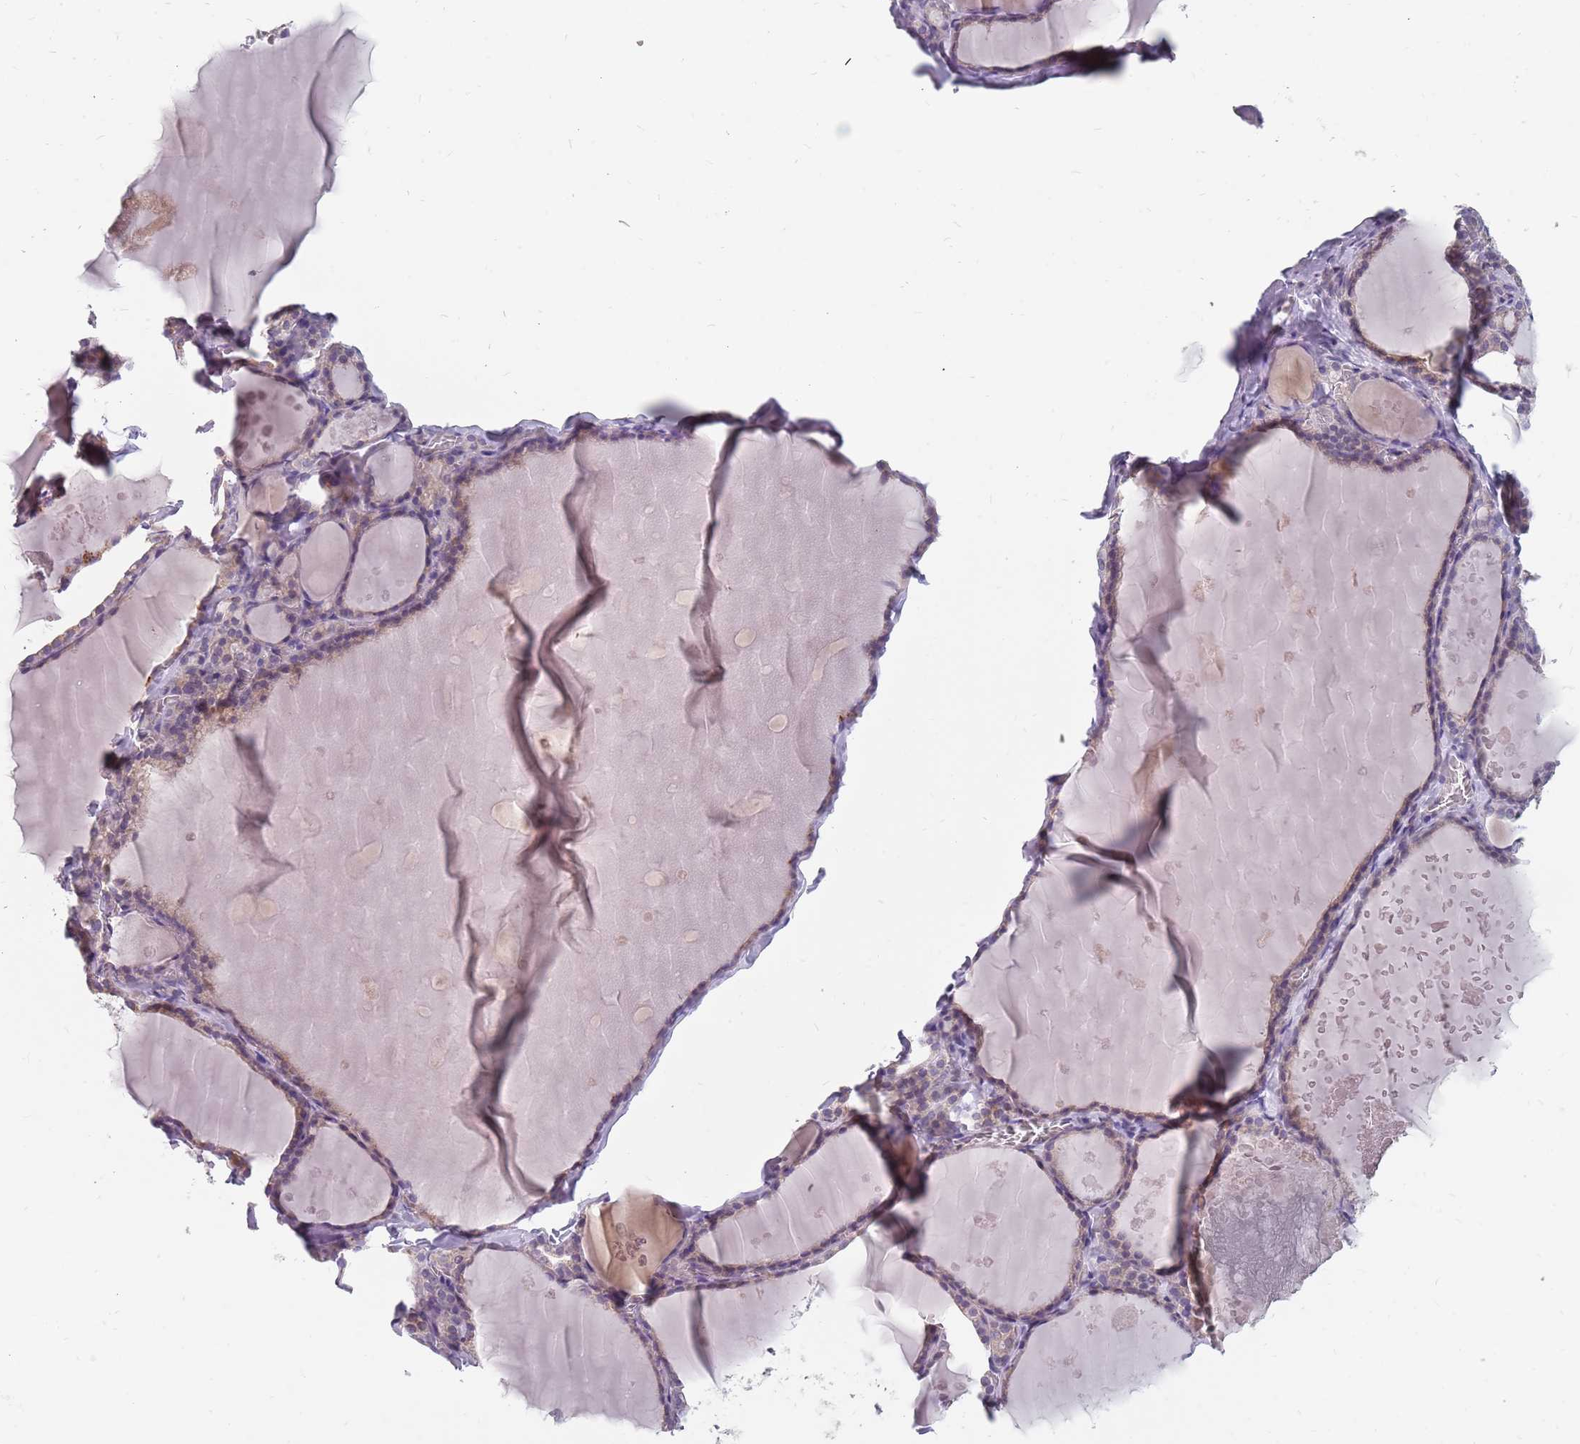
{"staining": {"intensity": "weak", "quantity": "<25%", "location": "cytoplasmic/membranous"}, "tissue": "thyroid gland", "cell_type": "Glandular cells", "image_type": "normal", "snomed": [{"axis": "morphology", "description": "Normal tissue, NOS"}, {"axis": "topography", "description": "Thyroid gland"}], "caption": "This image is of normal thyroid gland stained with IHC to label a protein in brown with the nuclei are counter-stained blue. There is no expression in glandular cells.", "gene": "CMTR2", "patient": {"sex": "male", "age": 56}}